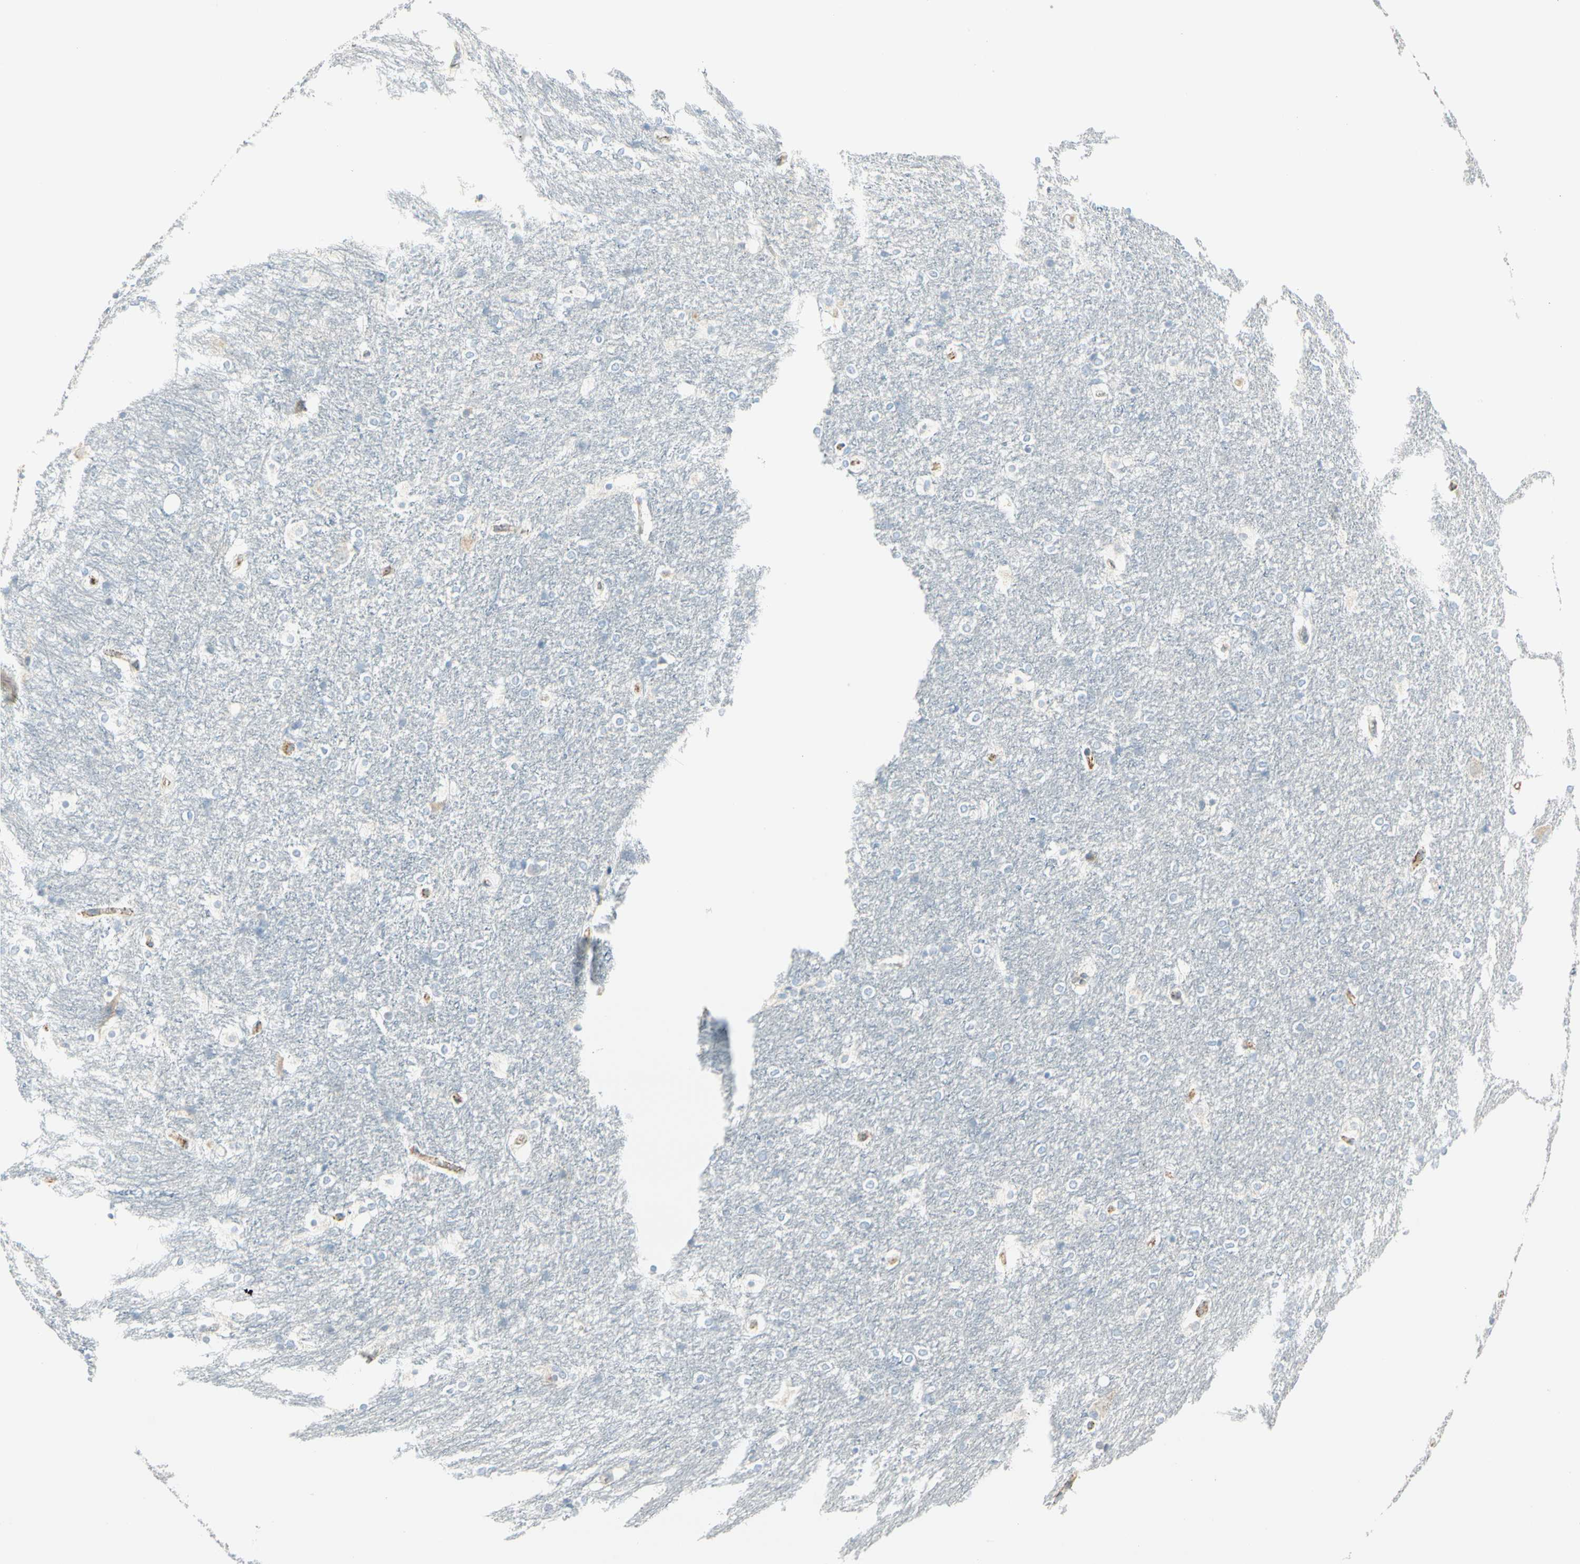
{"staining": {"intensity": "negative", "quantity": "none", "location": "none"}, "tissue": "hippocampus", "cell_type": "Glial cells", "image_type": "normal", "snomed": [{"axis": "morphology", "description": "Normal tissue, NOS"}, {"axis": "topography", "description": "Hippocampus"}], "caption": "This is a photomicrograph of immunohistochemistry (IHC) staining of normal hippocampus, which shows no expression in glial cells.", "gene": "SLC6A15", "patient": {"sex": "female", "age": 19}}